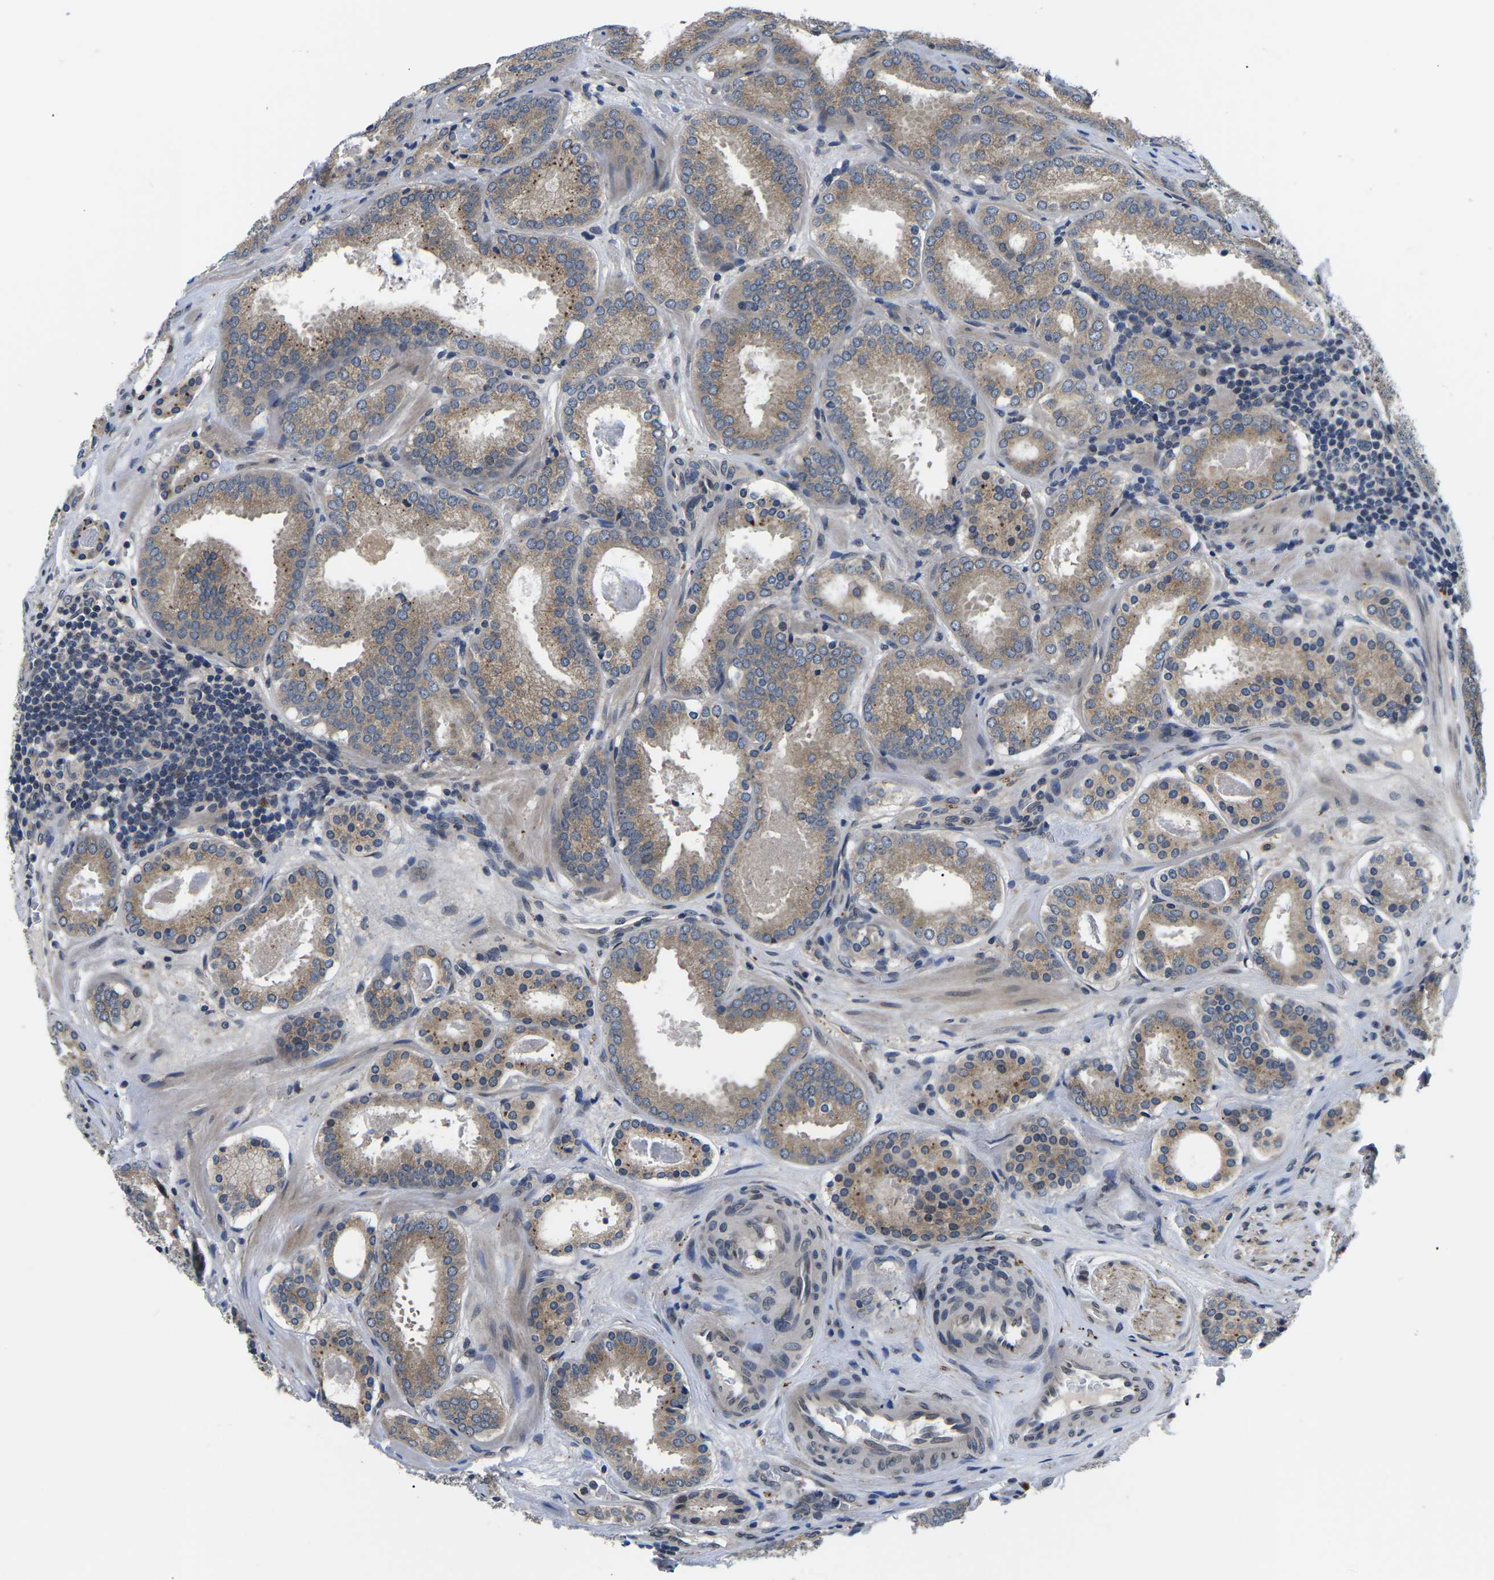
{"staining": {"intensity": "moderate", "quantity": ">75%", "location": "cytoplasmic/membranous"}, "tissue": "prostate cancer", "cell_type": "Tumor cells", "image_type": "cancer", "snomed": [{"axis": "morphology", "description": "Adenocarcinoma, Low grade"}, {"axis": "topography", "description": "Prostate"}], "caption": "An immunohistochemistry micrograph of neoplastic tissue is shown. Protein staining in brown labels moderate cytoplasmic/membranous positivity in adenocarcinoma (low-grade) (prostate) within tumor cells. The protein of interest is stained brown, and the nuclei are stained in blue (DAB (3,3'-diaminobenzidine) IHC with brightfield microscopy, high magnification).", "gene": "SNX10", "patient": {"sex": "male", "age": 69}}